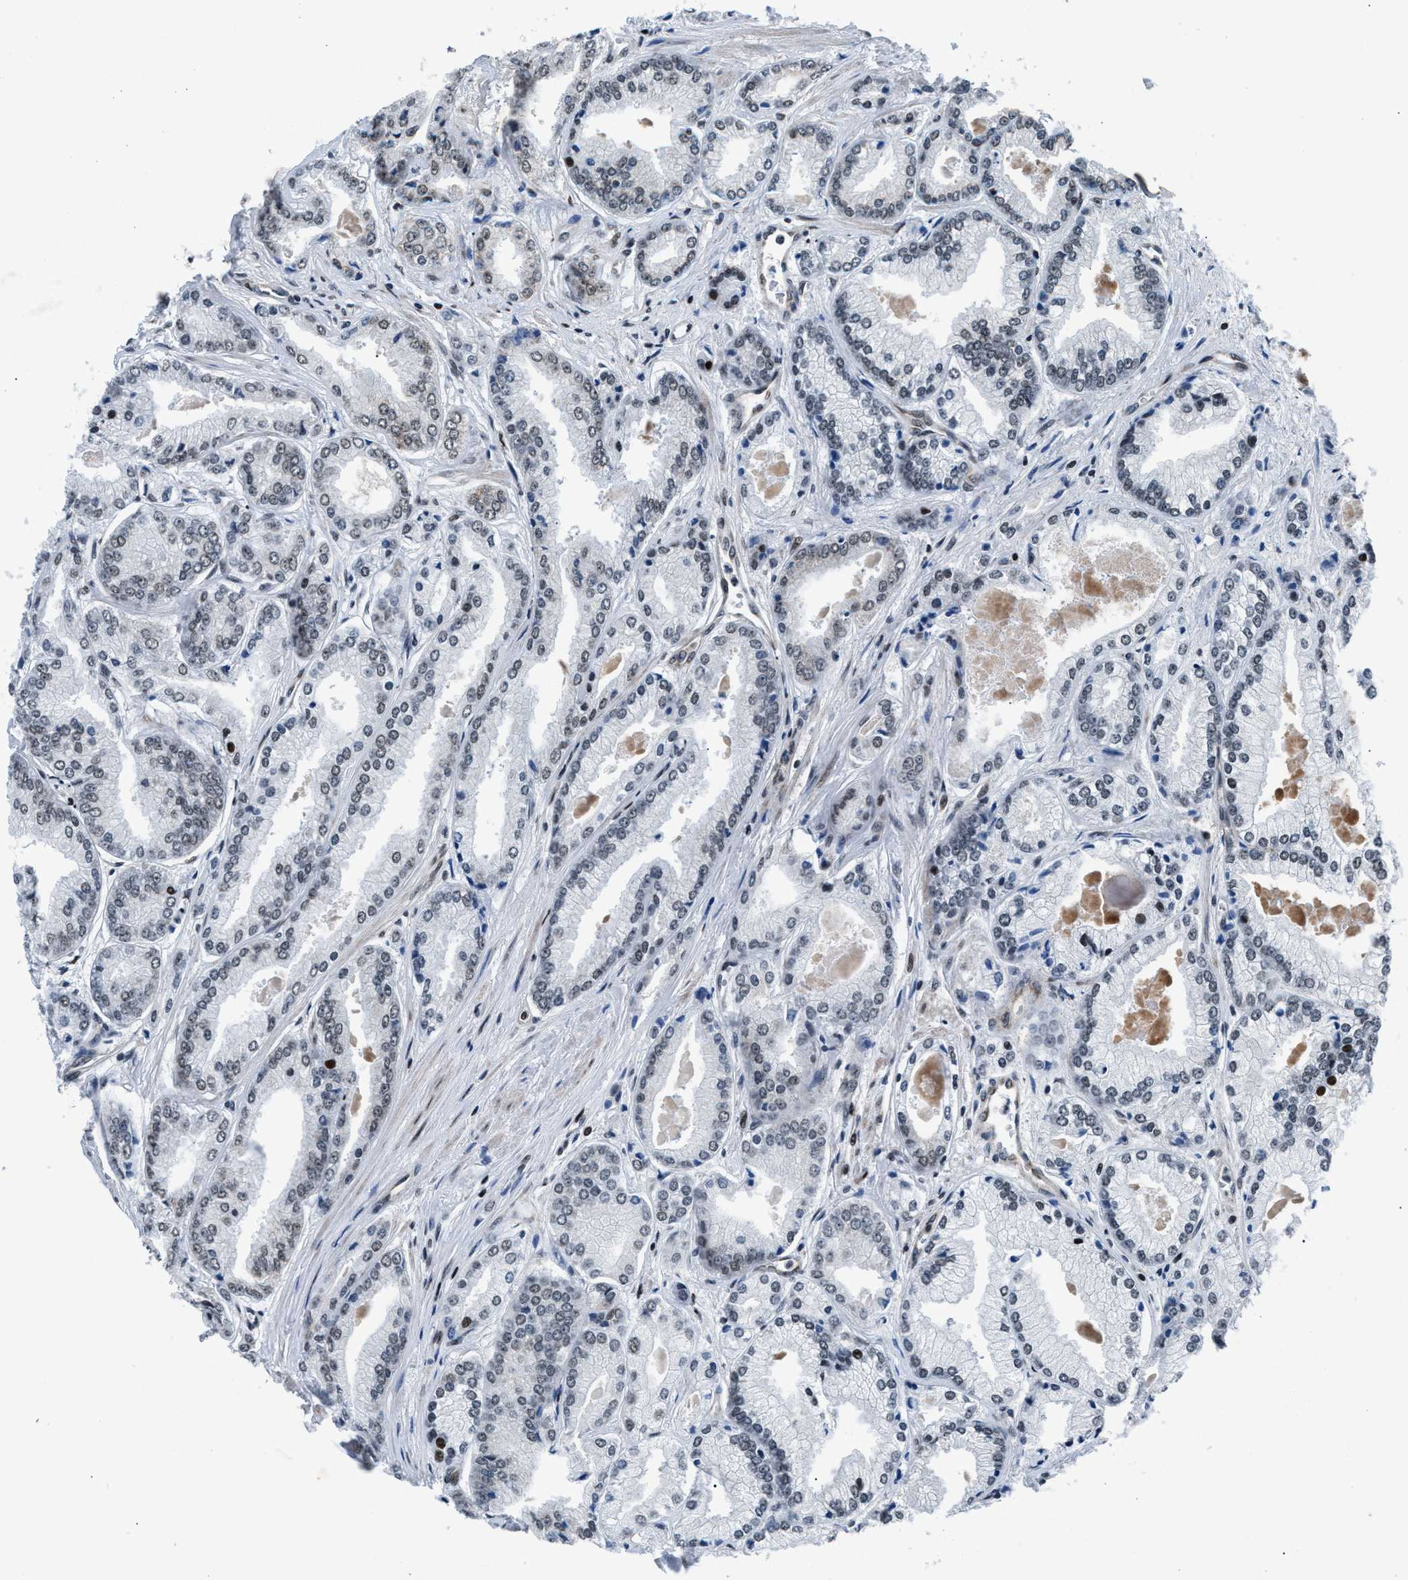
{"staining": {"intensity": "weak", "quantity": "<25%", "location": "nuclear"}, "tissue": "prostate cancer", "cell_type": "Tumor cells", "image_type": "cancer", "snomed": [{"axis": "morphology", "description": "Adenocarcinoma, Low grade"}, {"axis": "topography", "description": "Prostate"}], "caption": "Tumor cells show no significant protein expression in prostate cancer.", "gene": "PRRC2B", "patient": {"sex": "male", "age": 52}}